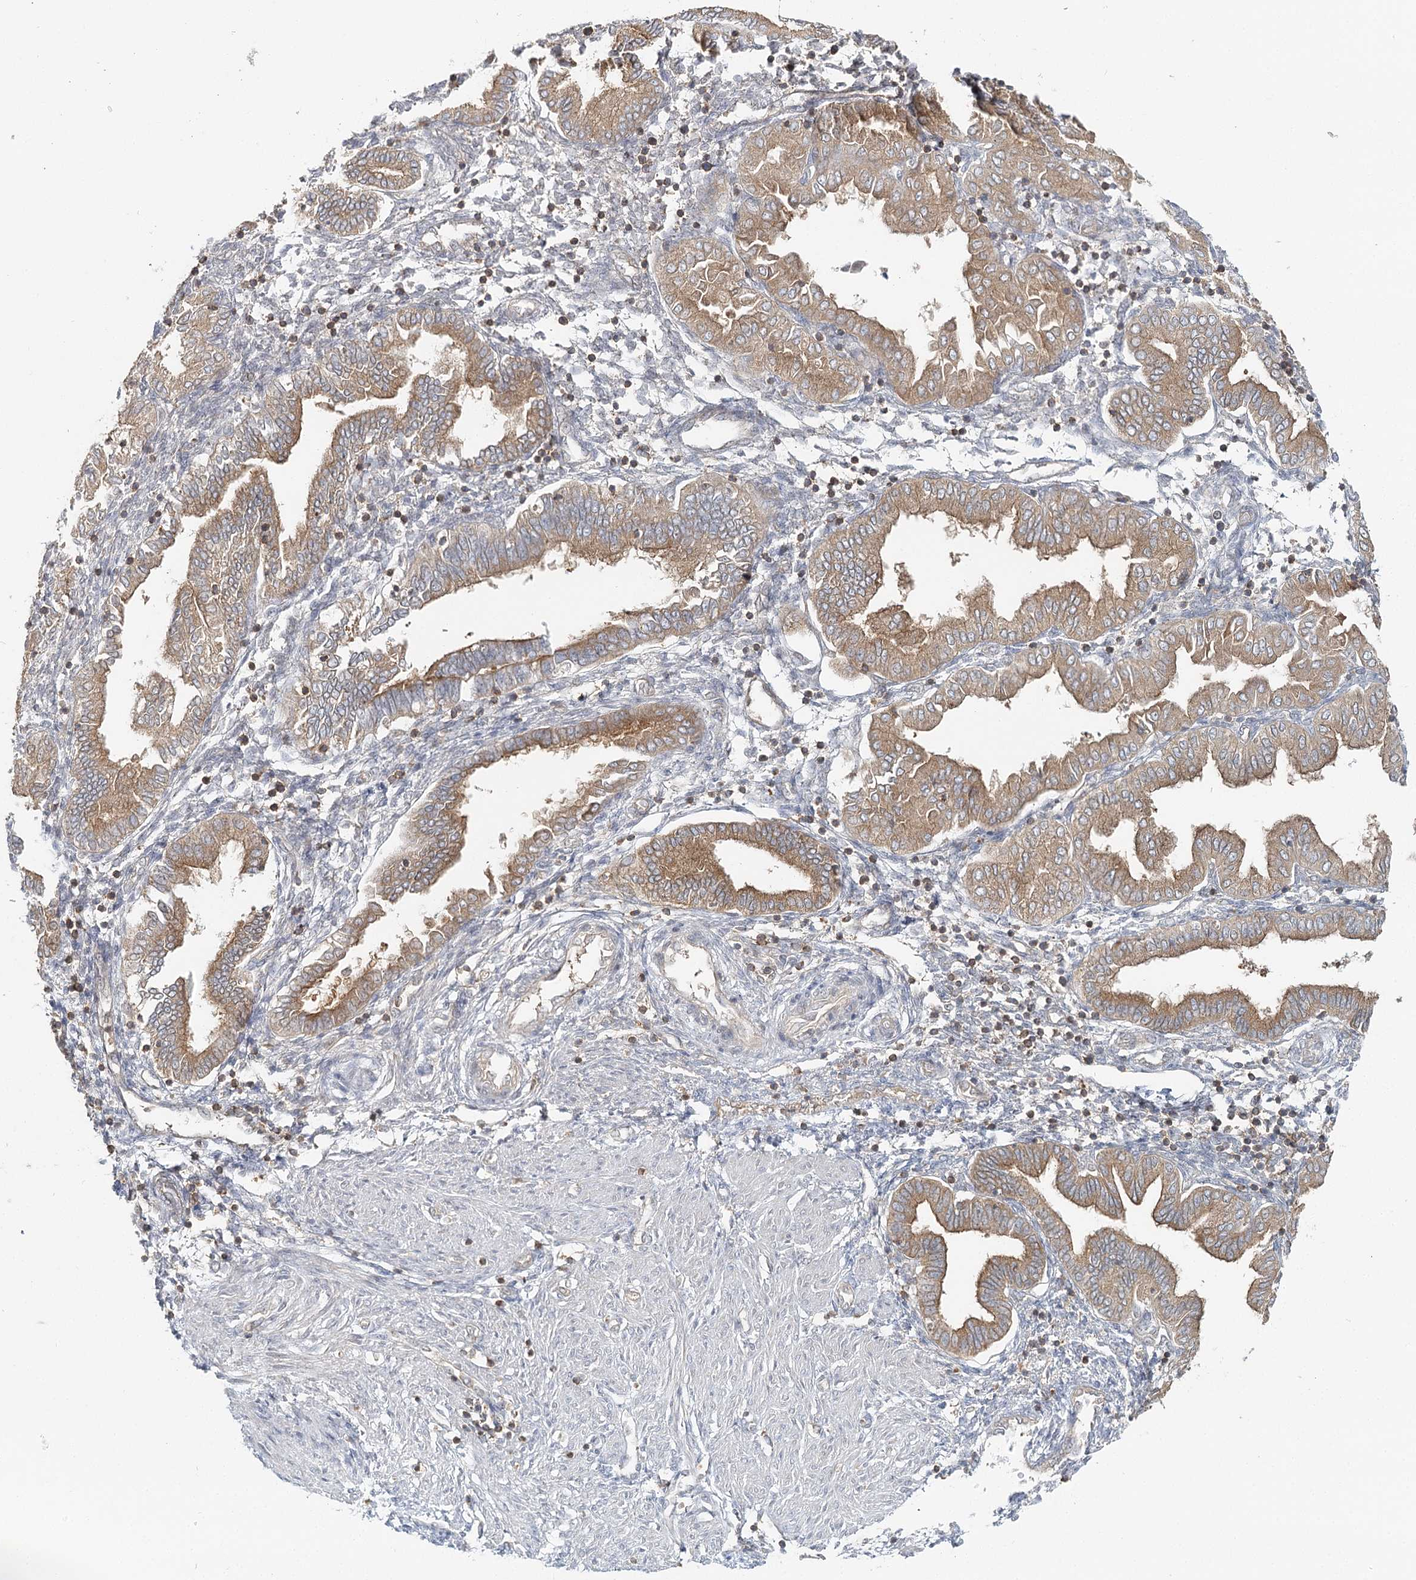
{"staining": {"intensity": "negative", "quantity": "none", "location": "none"}, "tissue": "endometrium", "cell_type": "Cells in endometrial stroma", "image_type": "normal", "snomed": [{"axis": "morphology", "description": "Normal tissue, NOS"}, {"axis": "topography", "description": "Endometrium"}], "caption": "Cells in endometrial stroma are negative for brown protein staining in benign endometrium. The staining was performed using DAB (3,3'-diaminobenzidine) to visualize the protein expression in brown, while the nuclei were stained in blue with hematoxylin (Magnification: 20x).", "gene": "FAM120B", "patient": {"sex": "female", "age": 53}}